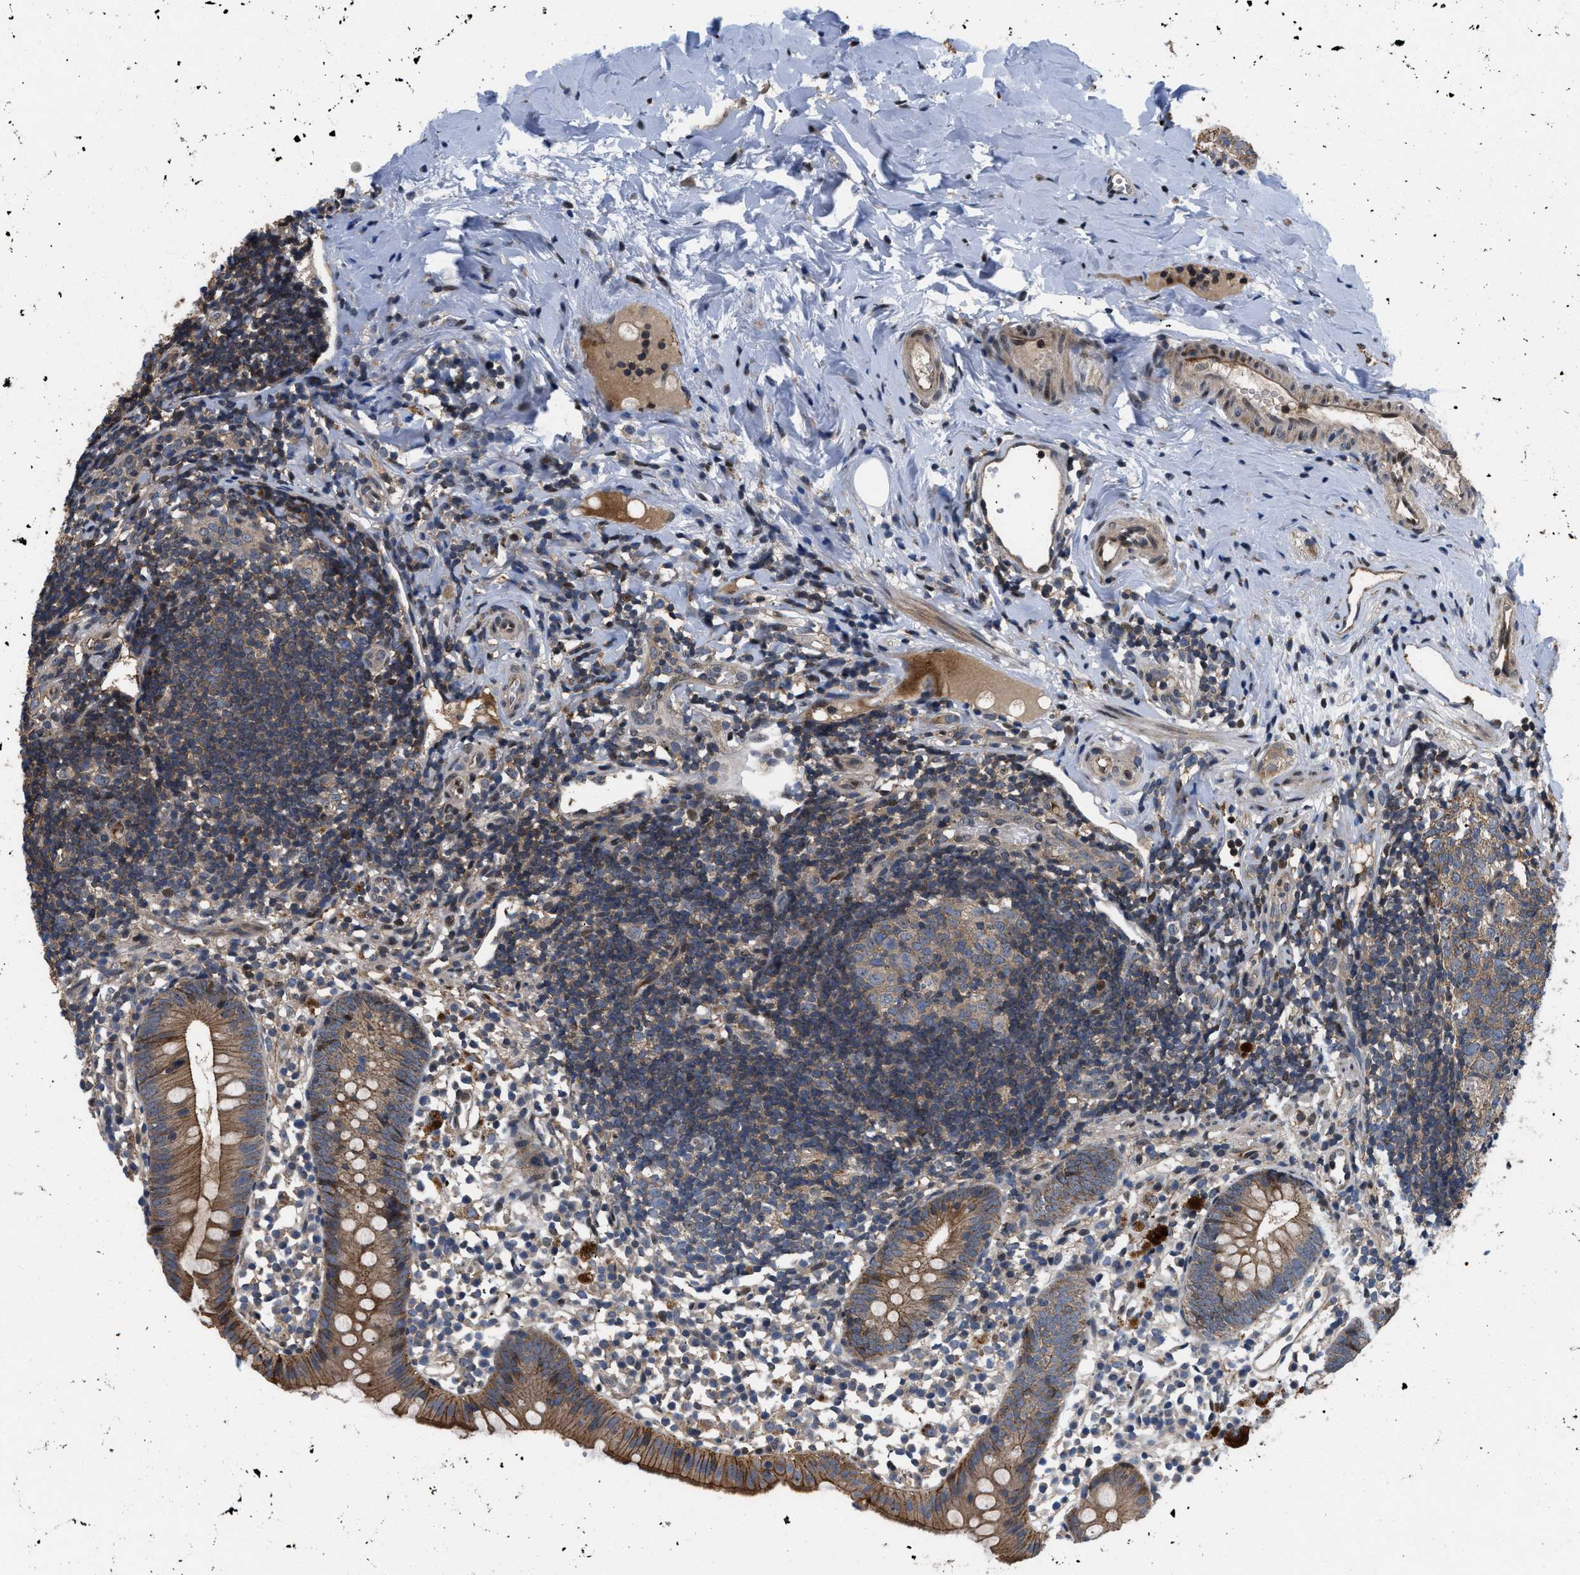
{"staining": {"intensity": "moderate", "quantity": ">75%", "location": "cytoplasmic/membranous"}, "tissue": "appendix", "cell_type": "Glandular cells", "image_type": "normal", "snomed": [{"axis": "morphology", "description": "Normal tissue, NOS"}, {"axis": "topography", "description": "Appendix"}], "caption": "A high-resolution histopathology image shows immunohistochemistry staining of normal appendix, which exhibits moderate cytoplasmic/membranous positivity in approximately >75% of glandular cells. Nuclei are stained in blue.", "gene": "PRDM14", "patient": {"sex": "female", "age": 20}}